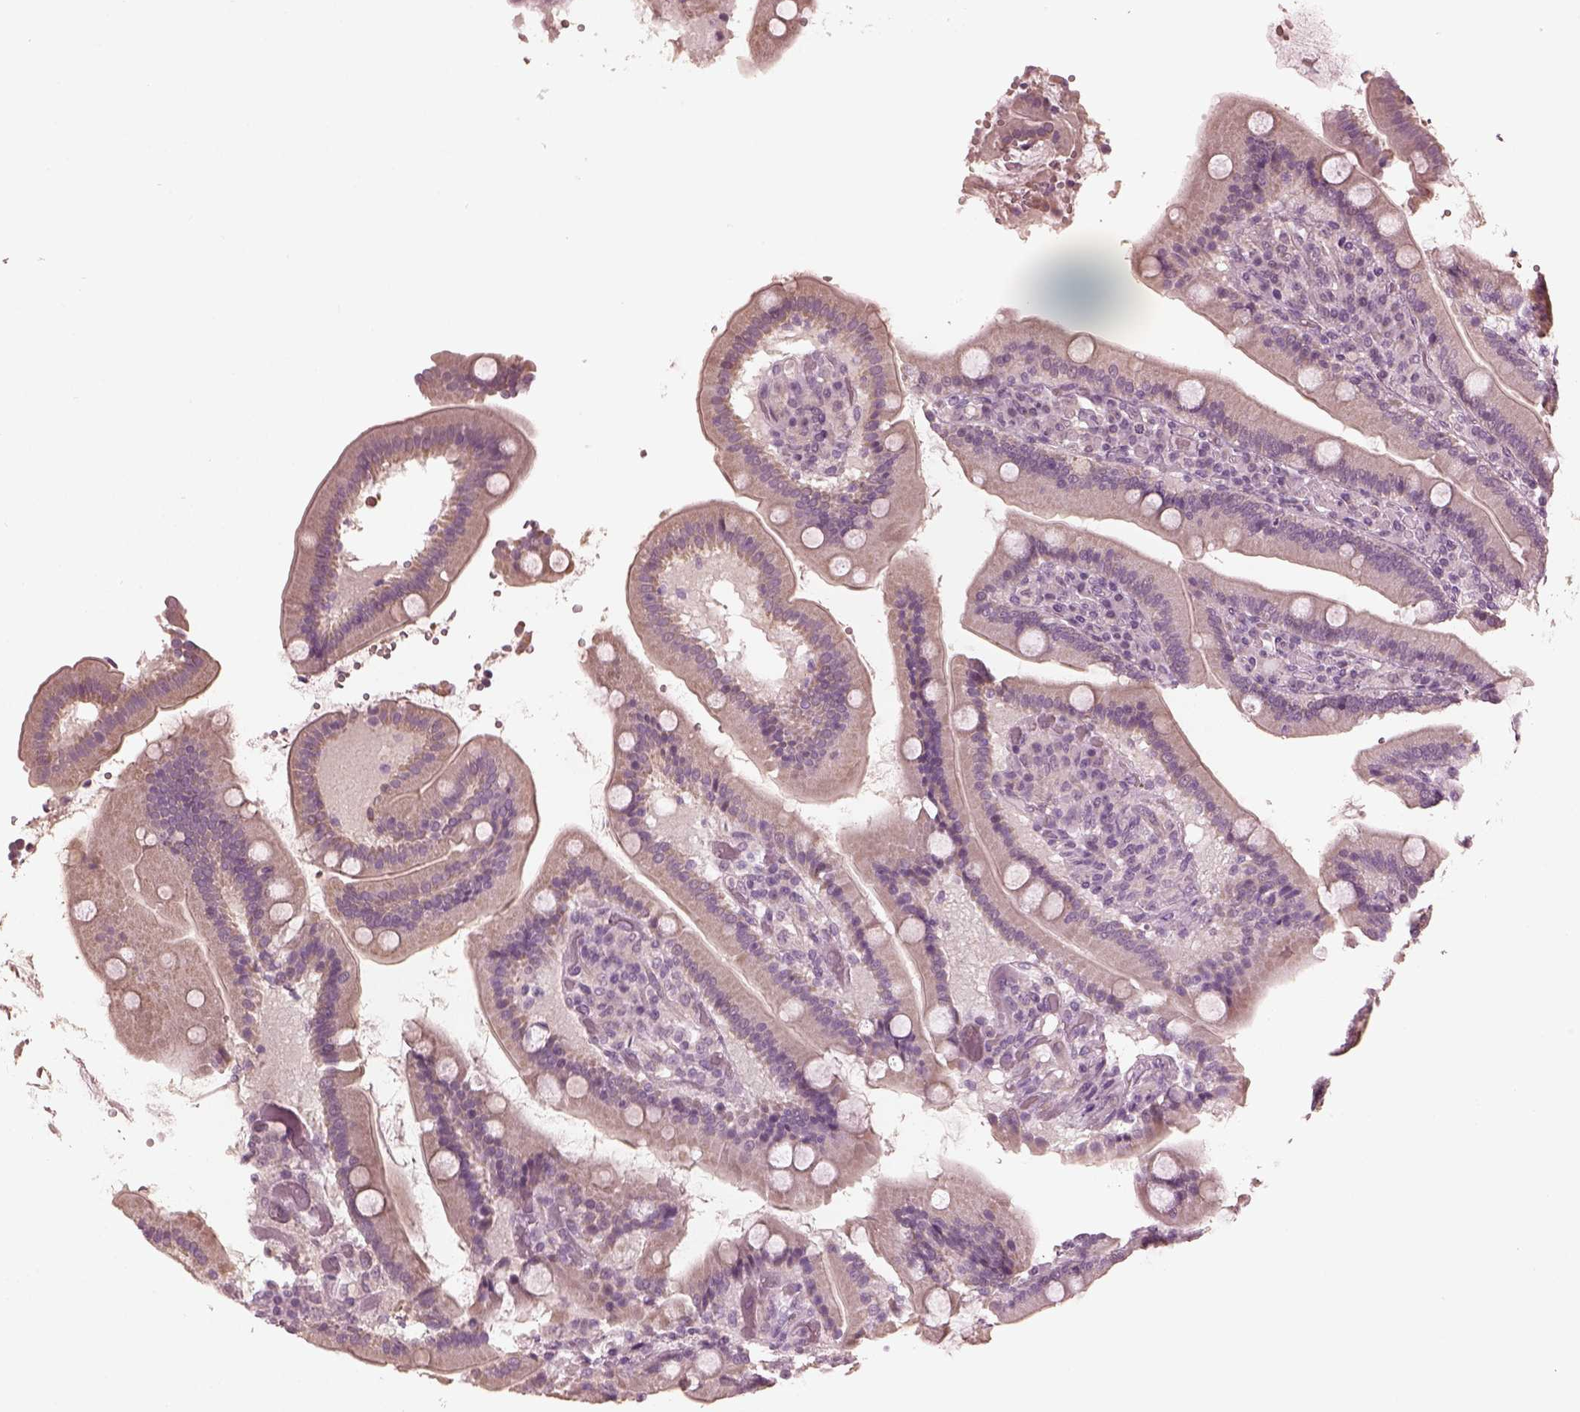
{"staining": {"intensity": "negative", "quantity": "none", "location": "none"}, "tissue": "duodenum", "cell_type": "Glandular cells", "image_type": "normal", "snomed": [{"axis": "morphology", "description": "Normal tissue, NOS"}, {"axis": "topography", "description": "Duodenum"}], "caption": "Image shows no significant protein positivity in glandular cells of normal duodenum.", "gene": "CCDC170", "patient": {"sex": "female", "age": 62}}